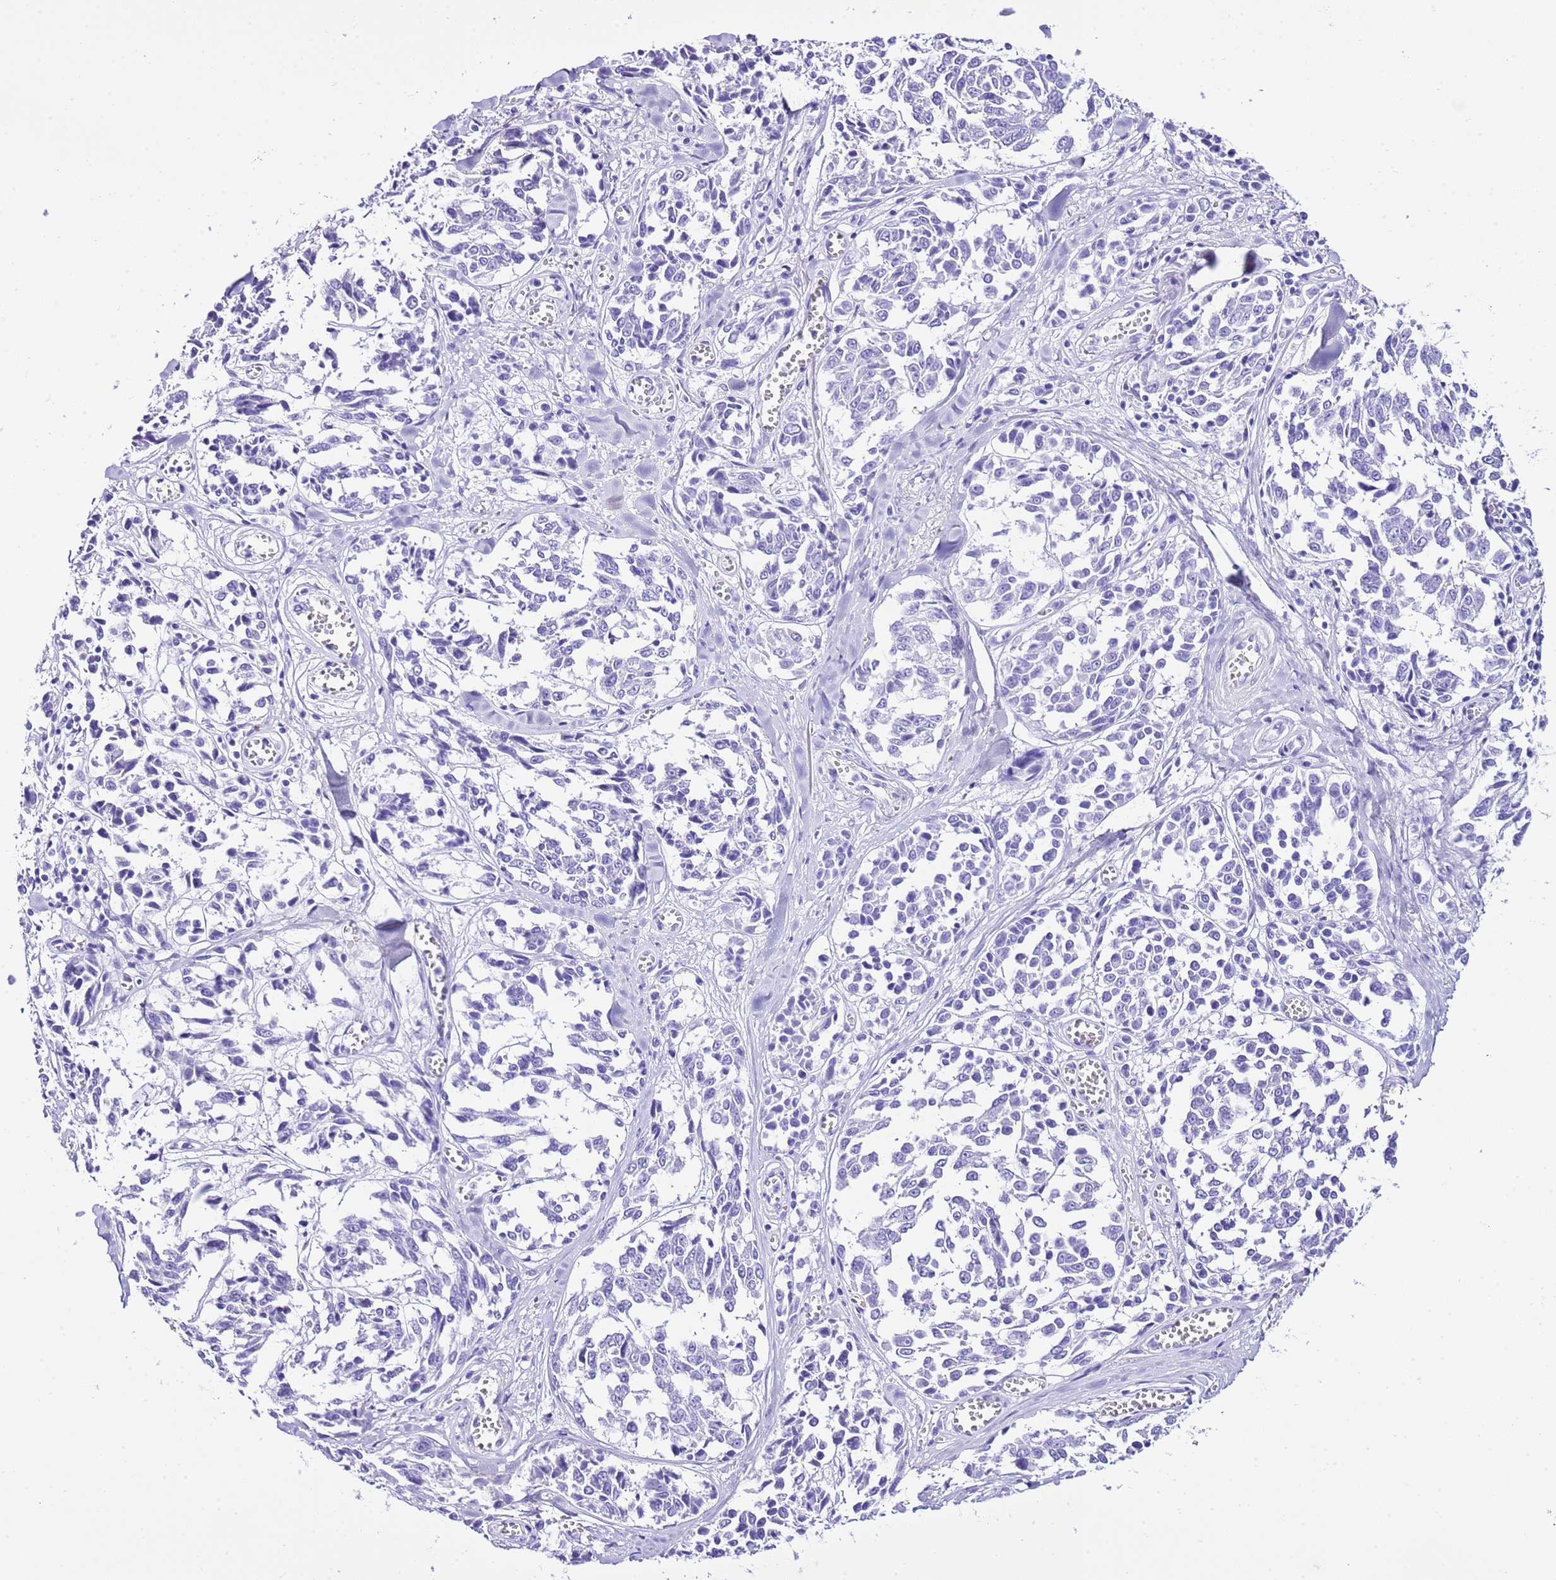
{"staining": {"intensity": "negative", "quantity": "none", "location": "none"}, "tissue": "melanoma", "cell_type": "Tumor cells", "image_type": "cancer", "snomed": [{"axis": "morphology", "description": "Malignant melanoma, NOS"}, {"axis": "topography", "description": "Skin"}], "caption": "High power microscopy histopathology image of an immunohistochemistry photomicrograph of malignant melanoma, revealing no significant positivity in tumor cells.", "gene": "KCNC1", "patient": {"sex": "female", "age": 64}}